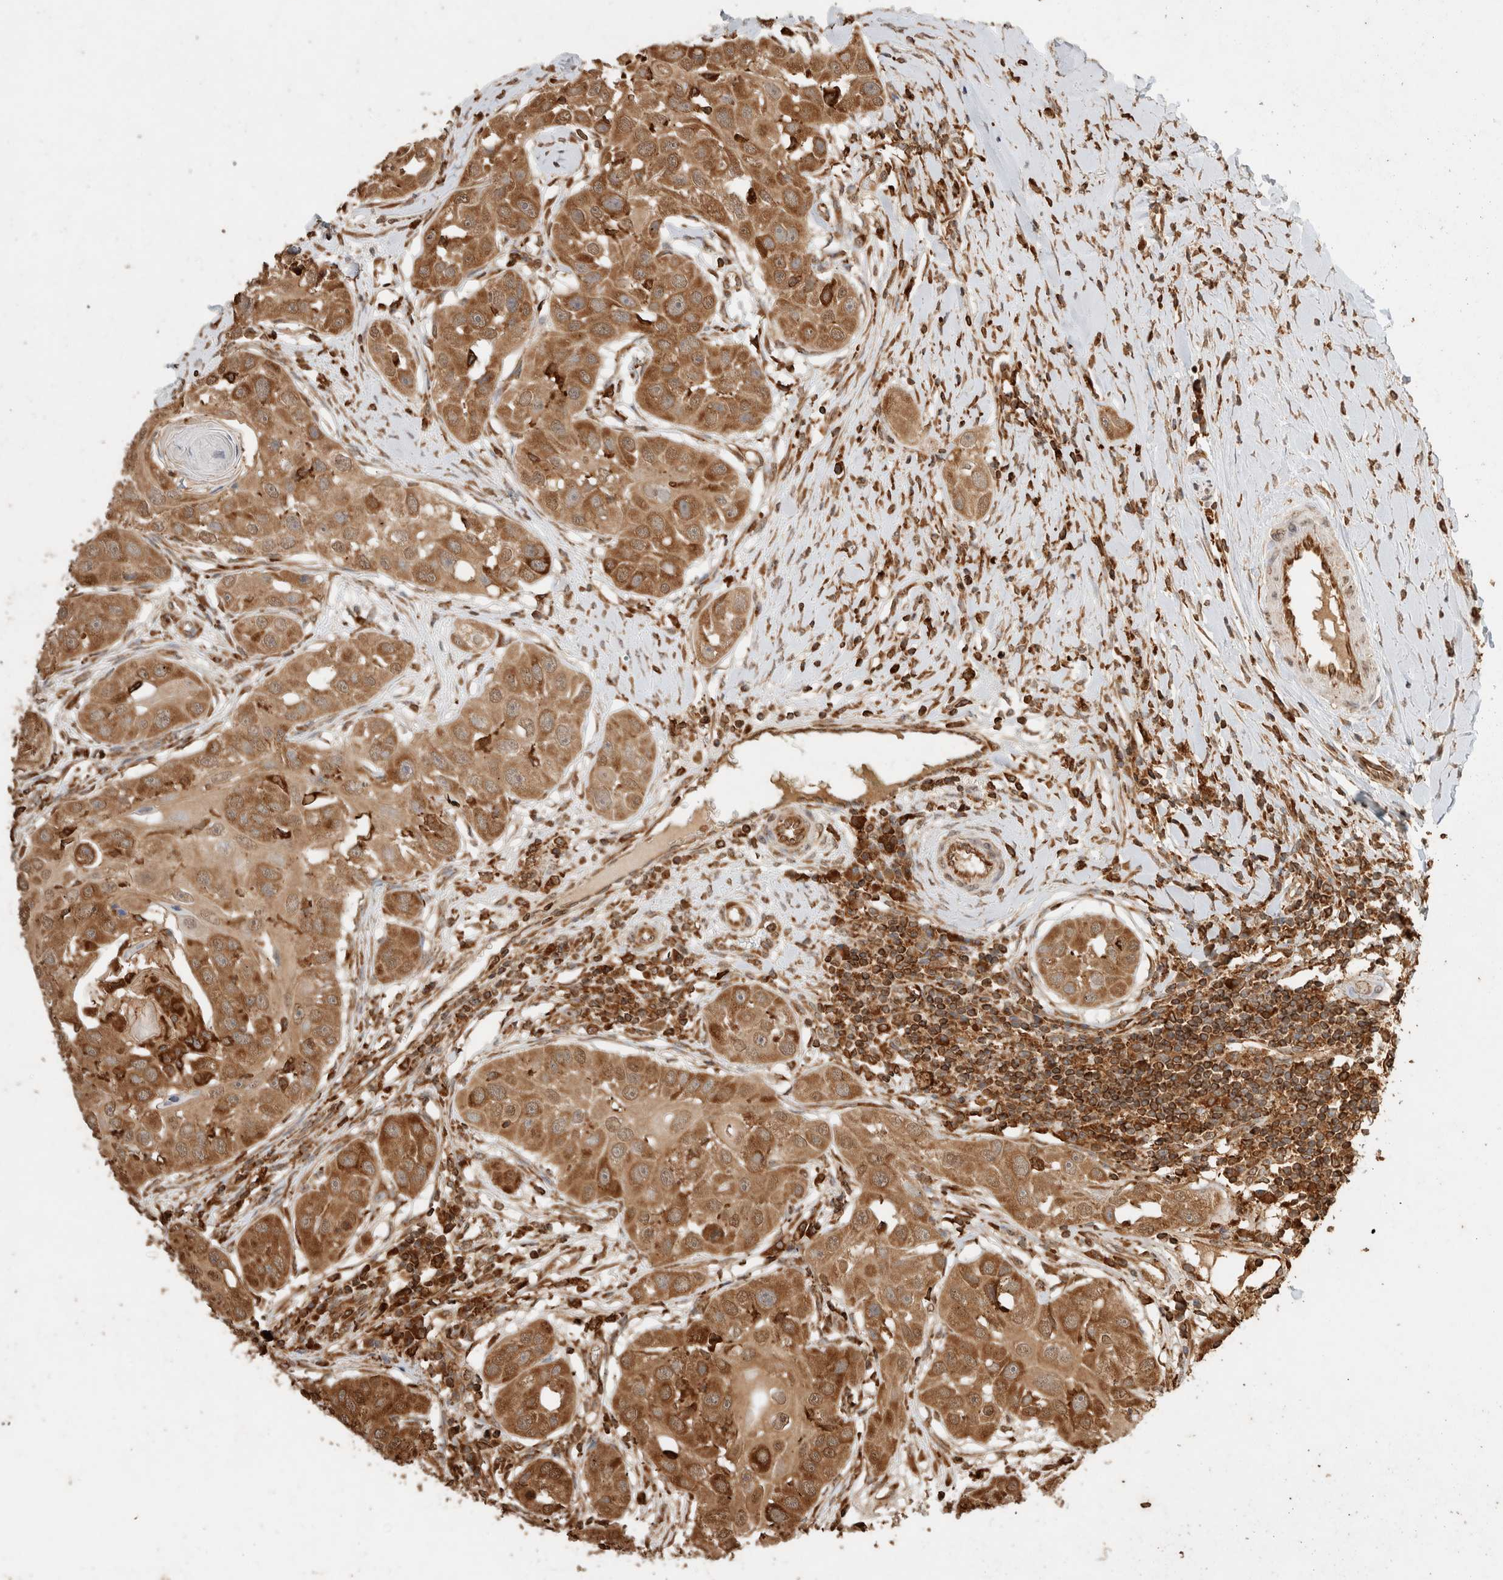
{"staining": {"intensity": "moderate", "quantity": ">75%", "location": "cytoplasmic/membranous"}, "tissue": "head and neck cancer", "cell_type": "Tumor cells", "image_type": "cancer", "snomed": [{"axis": "morphology", "description": "Normal tissue, NOS"}, {"axis": "morphology", "description": "Squamous cell carcinoma, NOS"}, {"axis": "topography", "description": "Skeletal muscle"}, {"axis": "topography", "description": "Head-Neck"}], "caption": "Squamous cell carcinoma (head and neck) stained for a protein (brown) demonstrates moderate cytoplasmic/membranous positive staining in about >75% of tumor cells.", "gene": "ERAP1", "patient": {"sex": "male", "age": 51}}